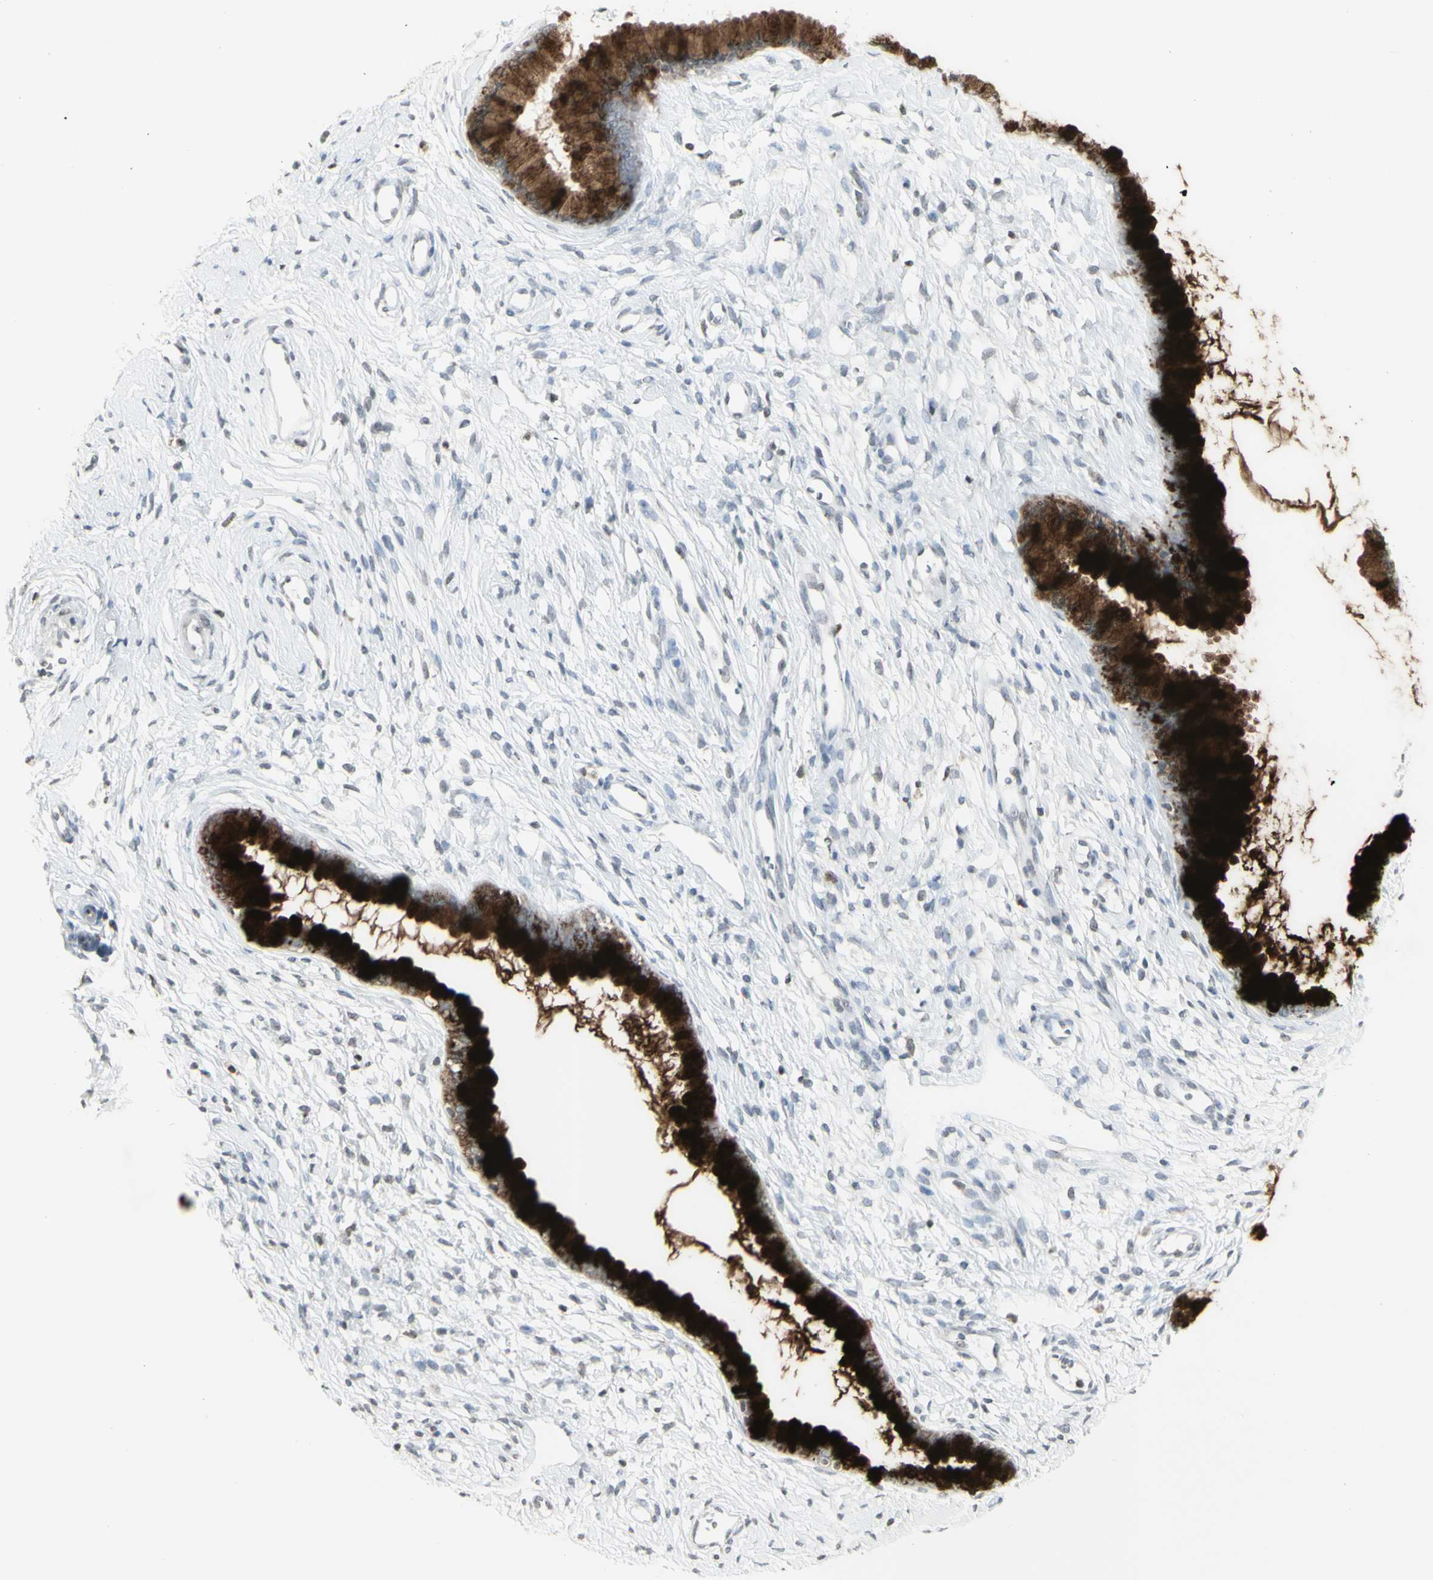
{"staining": {"intensity": "strong", "quantity": ">75%", "location": "cytoplasmic/membranous"}, "tissue": "cervix", "cell_type": "Glandular cells", "image_type": "normal", "snomed": [{"axis": "morphology", "description": "Normal tissue, NOS"}, {"axis": "topography", "description": "Cervix"}], "caption": "Protein positivity by immunohistochemistry demonstrates strong cytoplasmic/membranous staining in about >75% of glandular cells in unremarkable cervix. The staining was performed using DAB (3,3'-diaminobenzidine), with brown indicating positive protein expression. Nuclei are stained blue with hematoxylin.", "gene": "MUC5AC", "patient": {"sex": "female", "age": 65}}